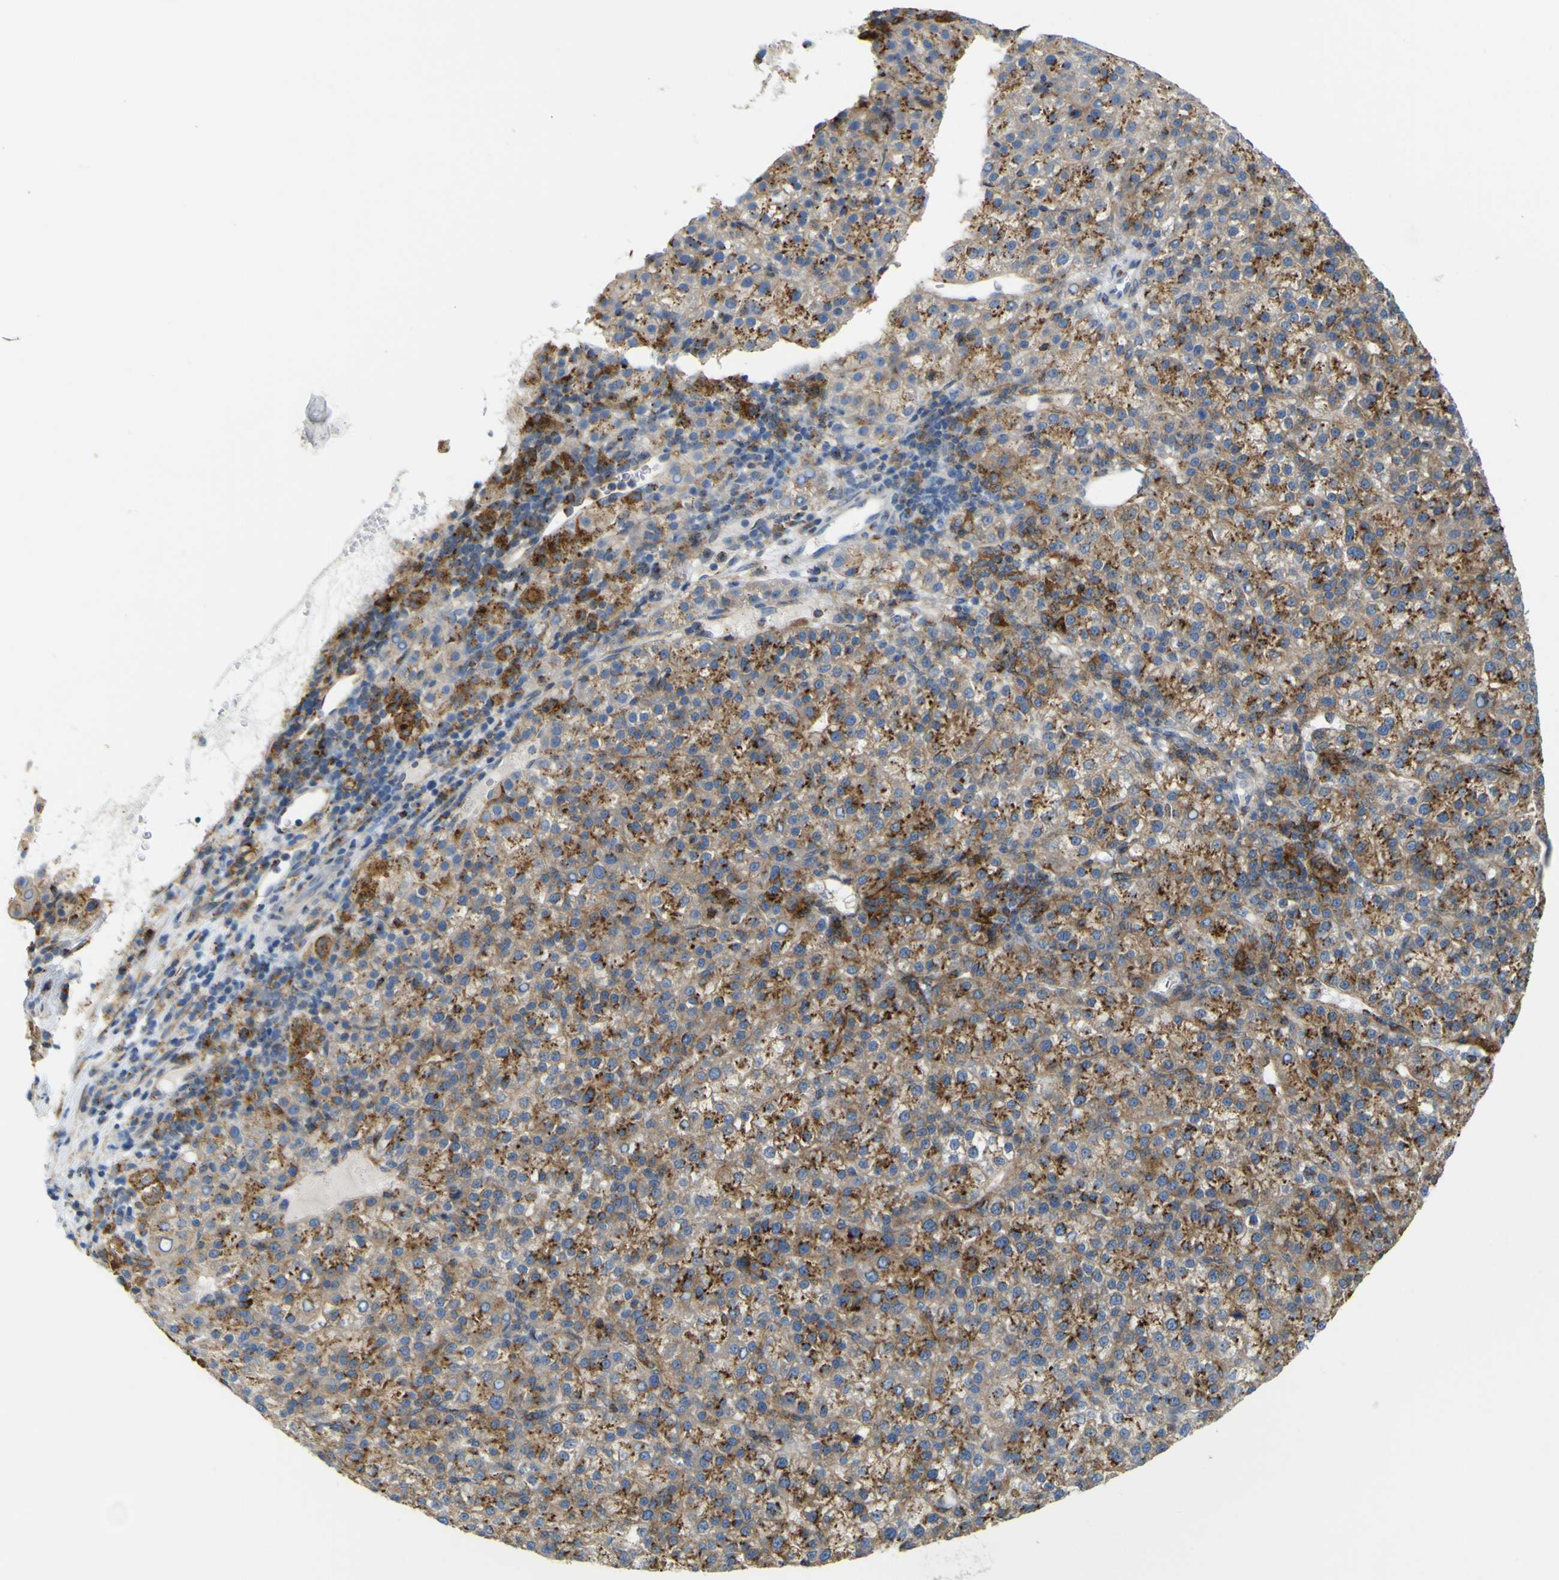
{"staining": {"intensity": "strong", "quantity": "25%-75%", "location": "cytoplasmic/membranous"}, "tissue": "liver cancer", "cell_type": "Tumor cells", "image_type": "cancer", "snomed": [{"axis": "morphology", "description": "Carcinoma, Hepatocellular, NOS"}, {"axis": "topography", "description": "Liver"}], "caption": "Protein expression analysis of liver hepatocellular carcinoma exhibits strong cytoplasmic/membranous positivity in approximately 25%-75% of tumor cells.", "gene": "IGF2R", "patient": {"sex": "female", "age": 58}}